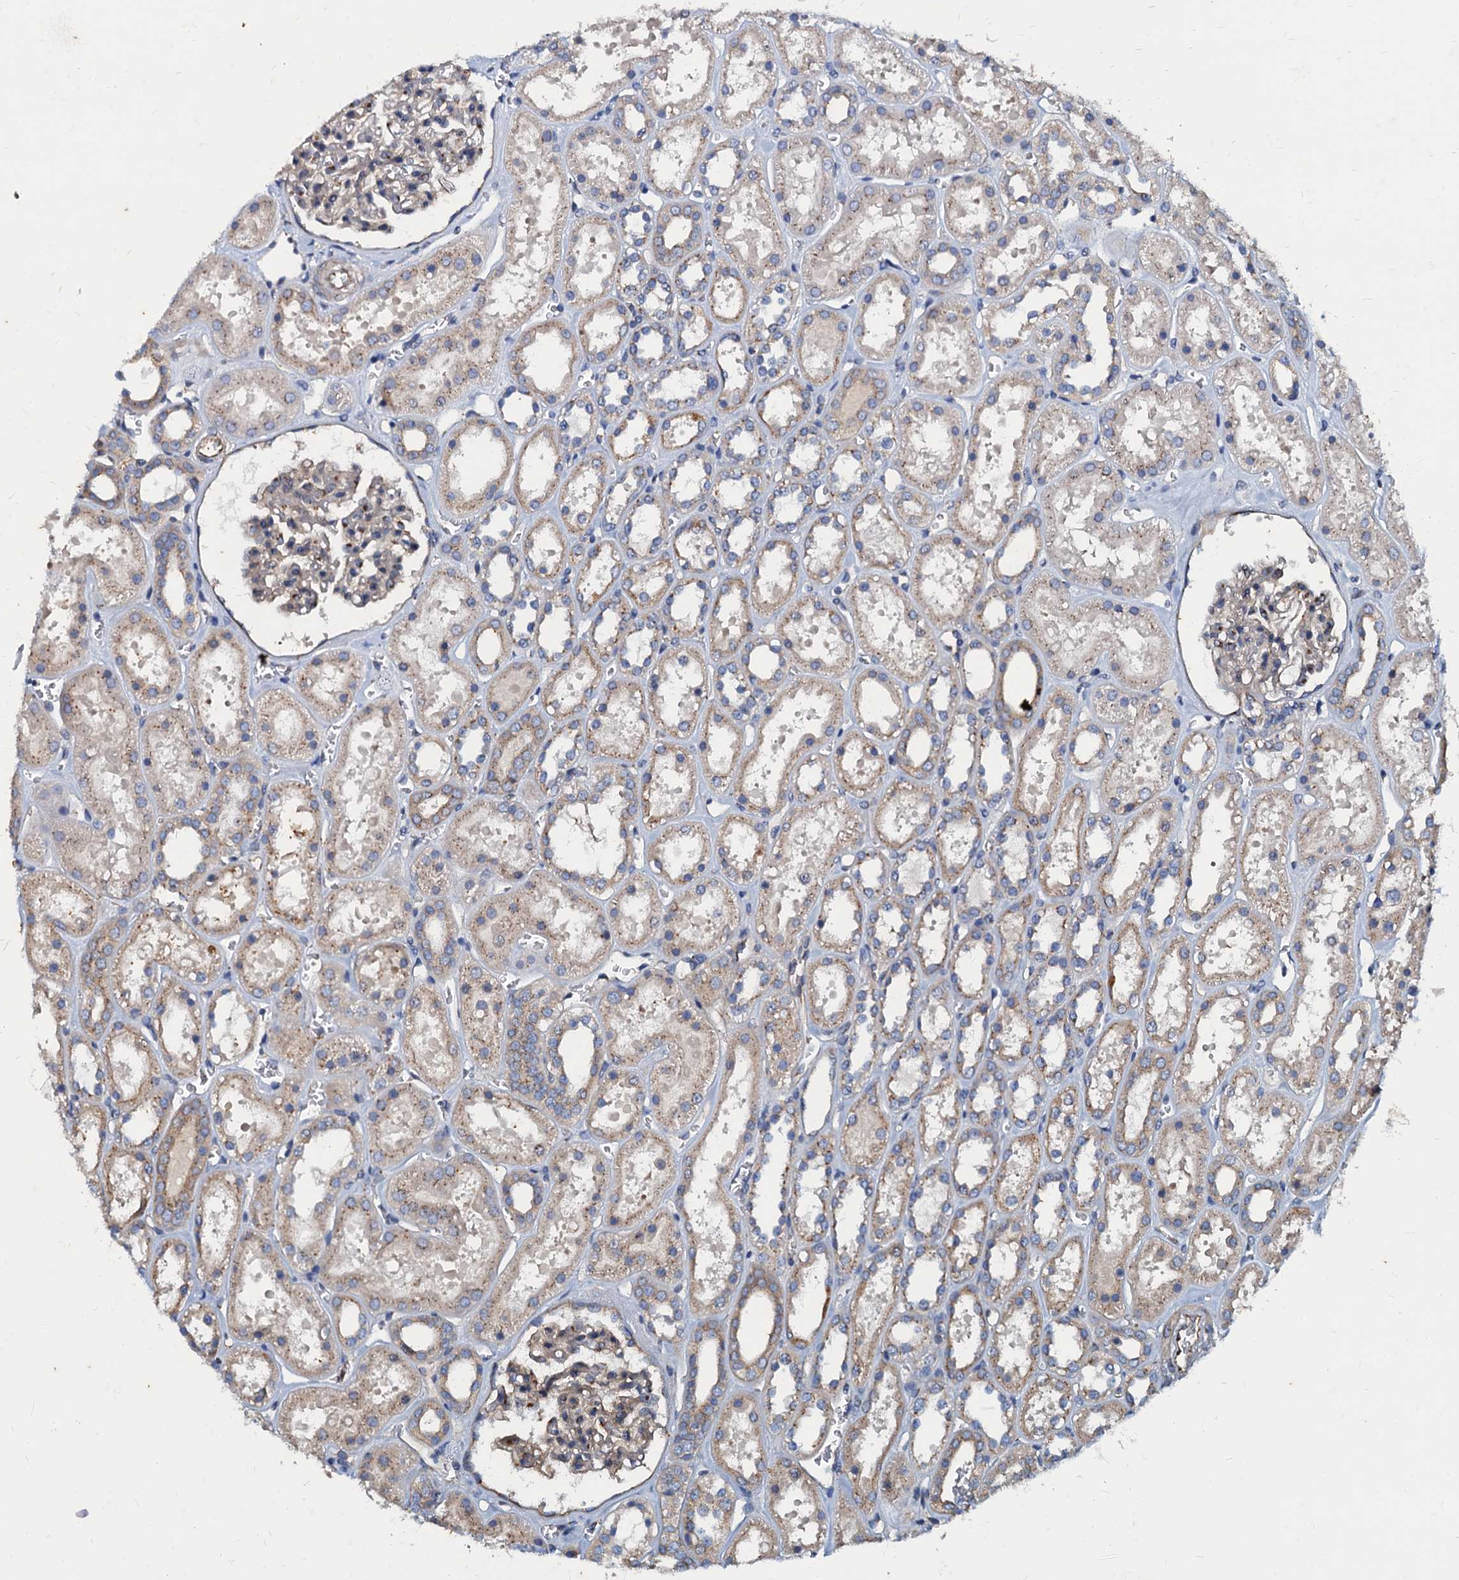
{"staining": {"intensity": "moderate", "quantity": "<25%", "location": "cytoplasmic/membranous"}, "tissue": "kidney", "cell_type": "Cells in glomeruli", "image_type": "normal", "snomed": [{"axis": "morphology", "description": "Normal tissue, NOS"}, {"axis": "topography", "description": "Kidney"}], "caption": "An image of human kidney stained for a protein exhibits moderate cytoplasmic/membranous brown staining in cells in glomeruli.", "gene": "NGRN", "patient": {"sex": "female", "age": 41}}